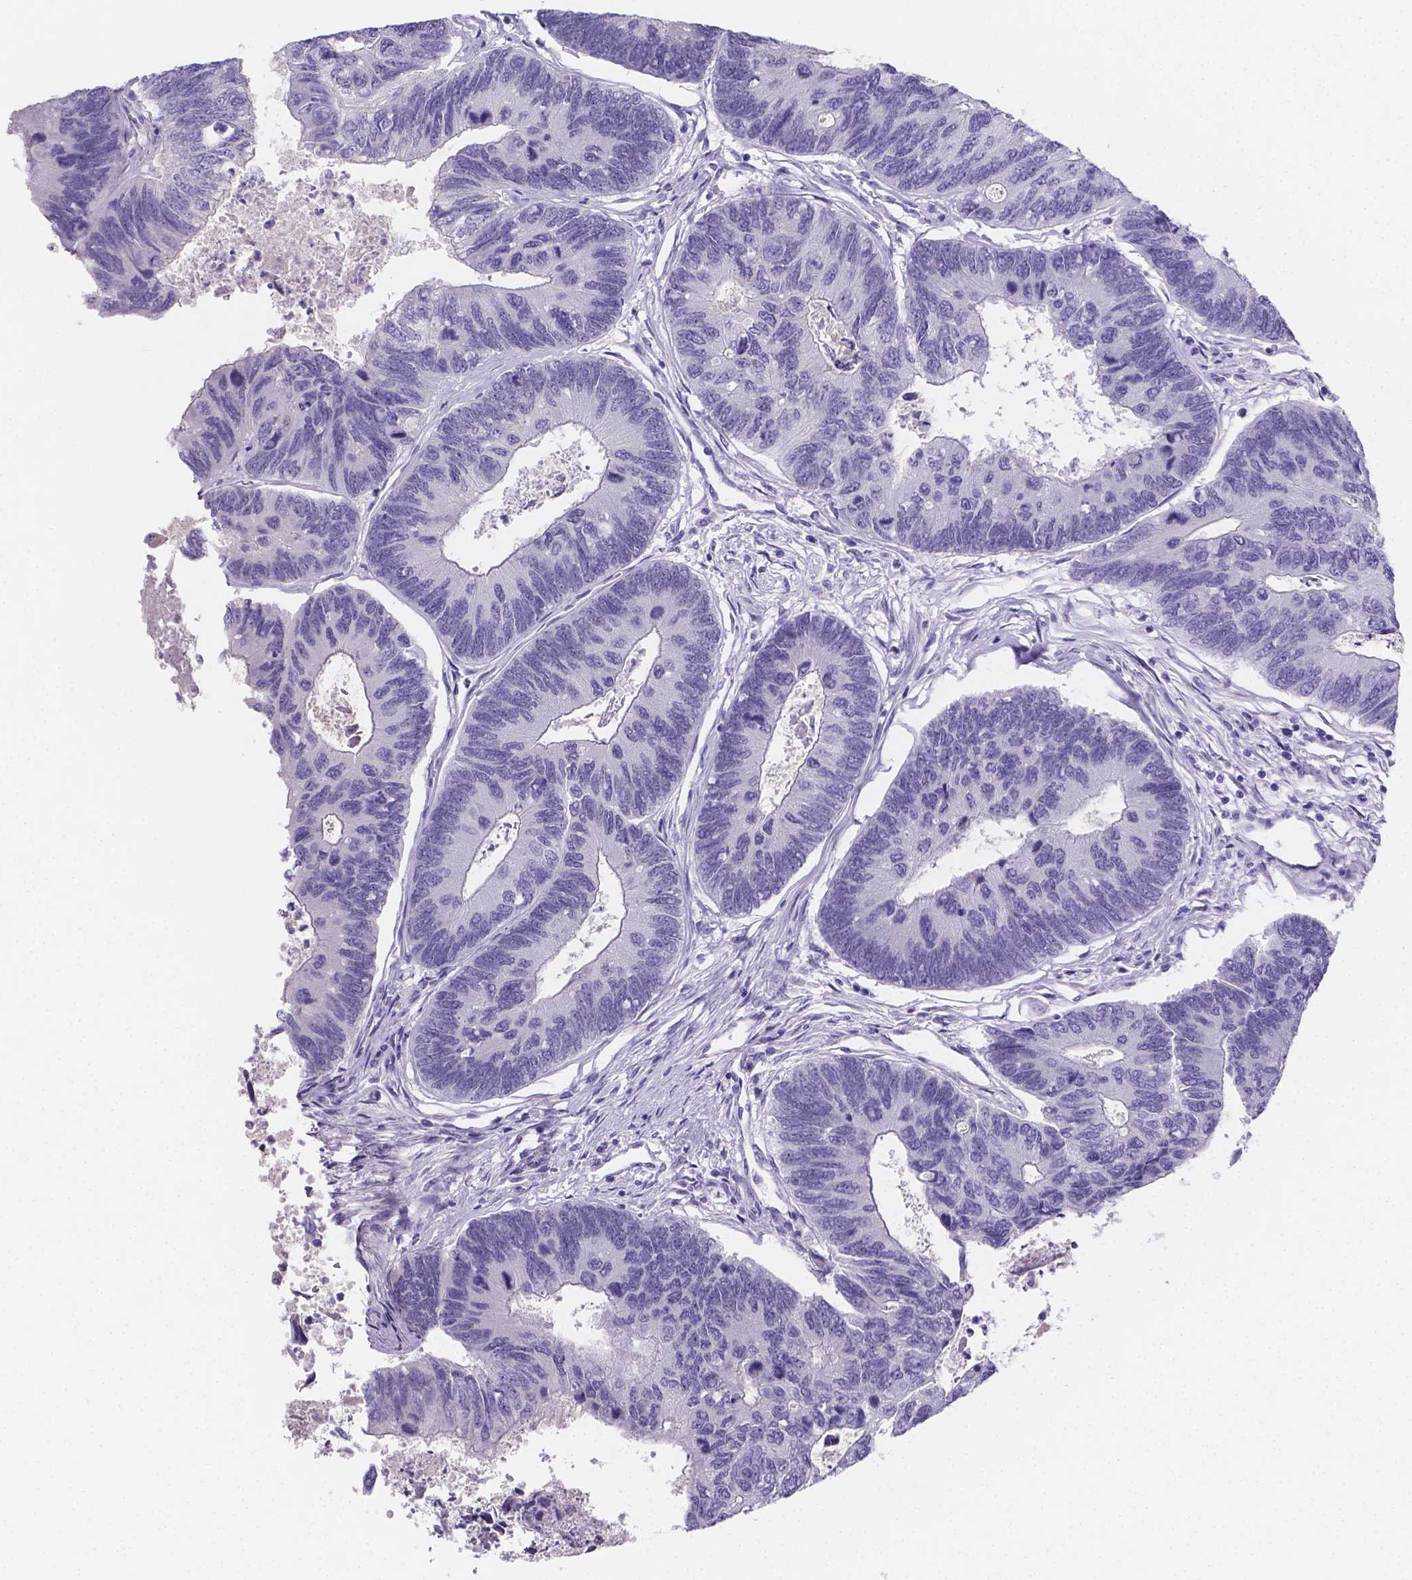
{"staining": {"intensity": "negative", "quantity": "none", "location": "none"}, "tissue": "colorectal cancer", "cell_type": "Tumor cells", "image_type": "cancer", "snomed": [{"axis": "morphology", "description": "Adenocarcinoma, NOS"}, {"axis": "topography", "description": "Colon"}], "caption": "A micrograph of human colorectal cancer (adenocarcinoma) is negative for staining in tumor cells. The staining is performed using DAB brown chromogen with nuclei counter-stained in using hematoxylin.", "gene": "PLXNA4", "patient": {"sex": "female", "age": 67}}